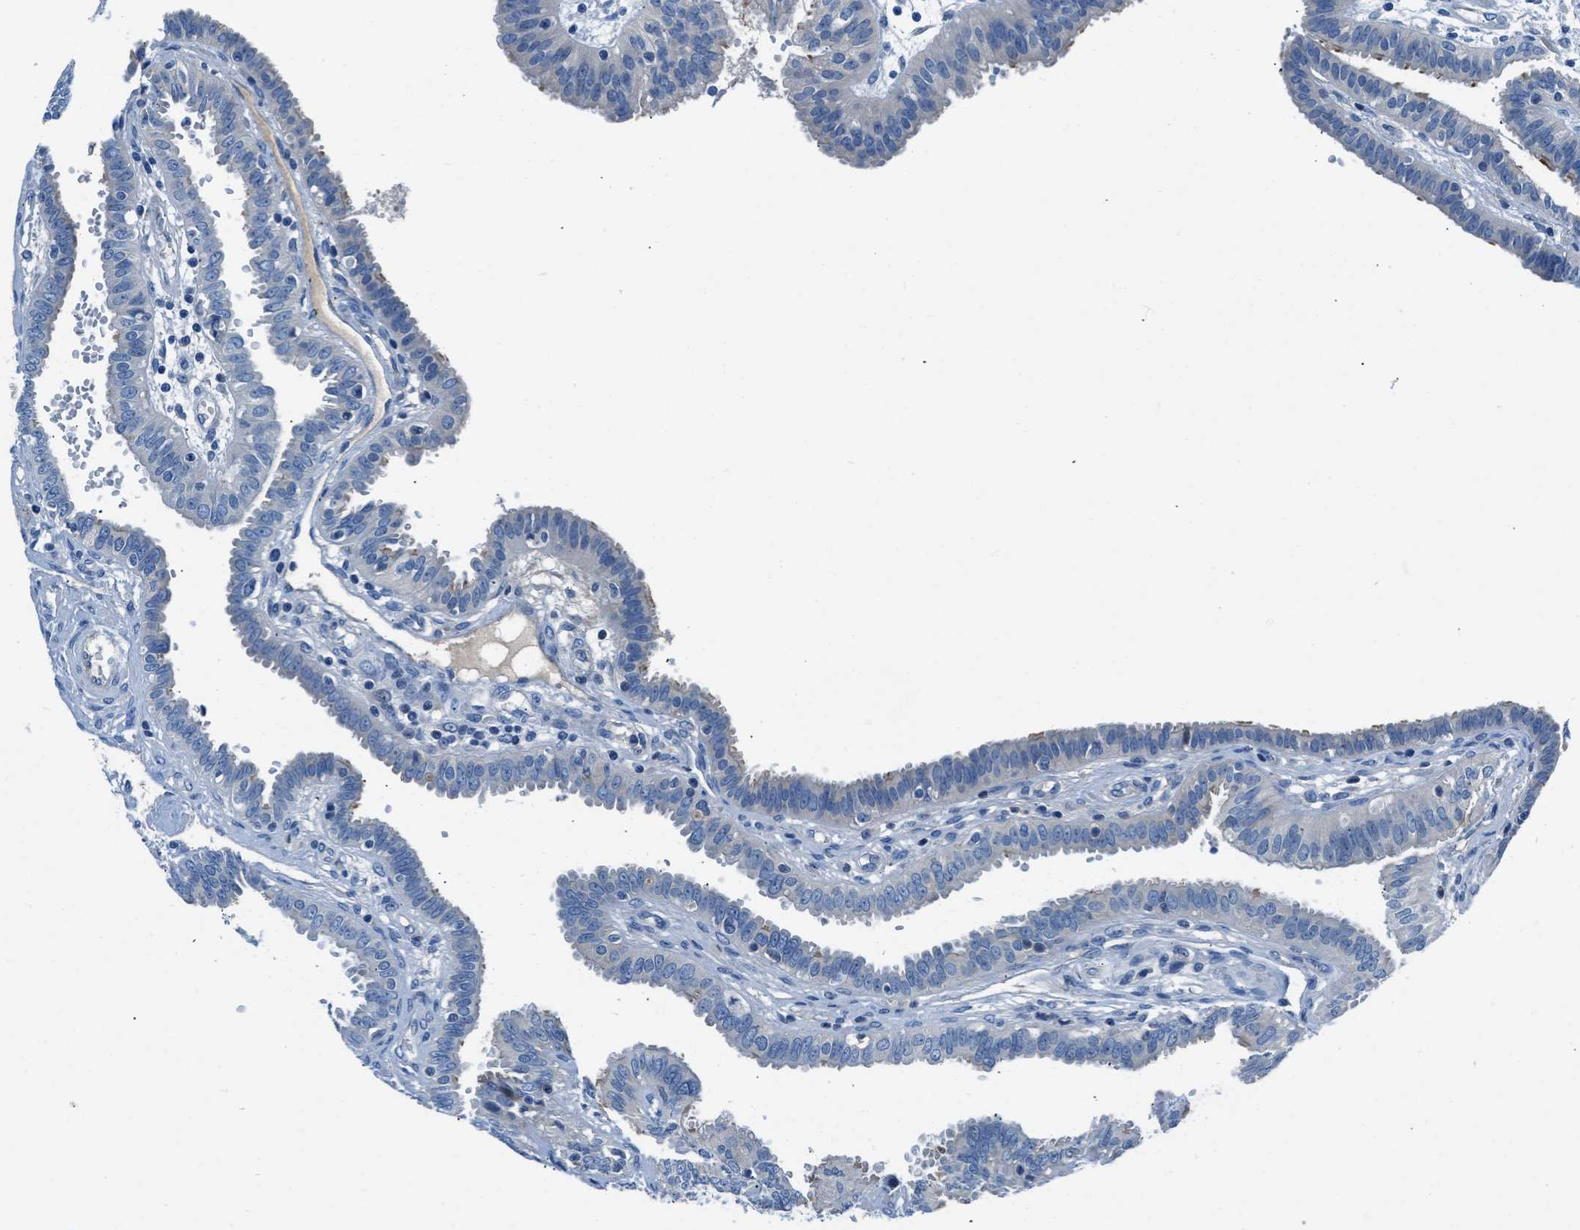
{"staining": {"intensity": "negative", "quantity": "none", "location": "none"}, "tissue": "fallopian tube", "cell_type": "Glandular cells", "image_type": "normal", "snomed": [{"axis": "morphology", "description": "Normal tissue, NOS"}, {"axis": "topography", "description": "Fallopian tube"}, {"axis": "topography", "description": "Placenta"}], "caption": "Immunohistochemical staining of unremarkable human fallopian tube exhibits no significant positivity in glandular cells.", "gene": "SLC38A6", "patient": {"sex": "female", "age": 32}}